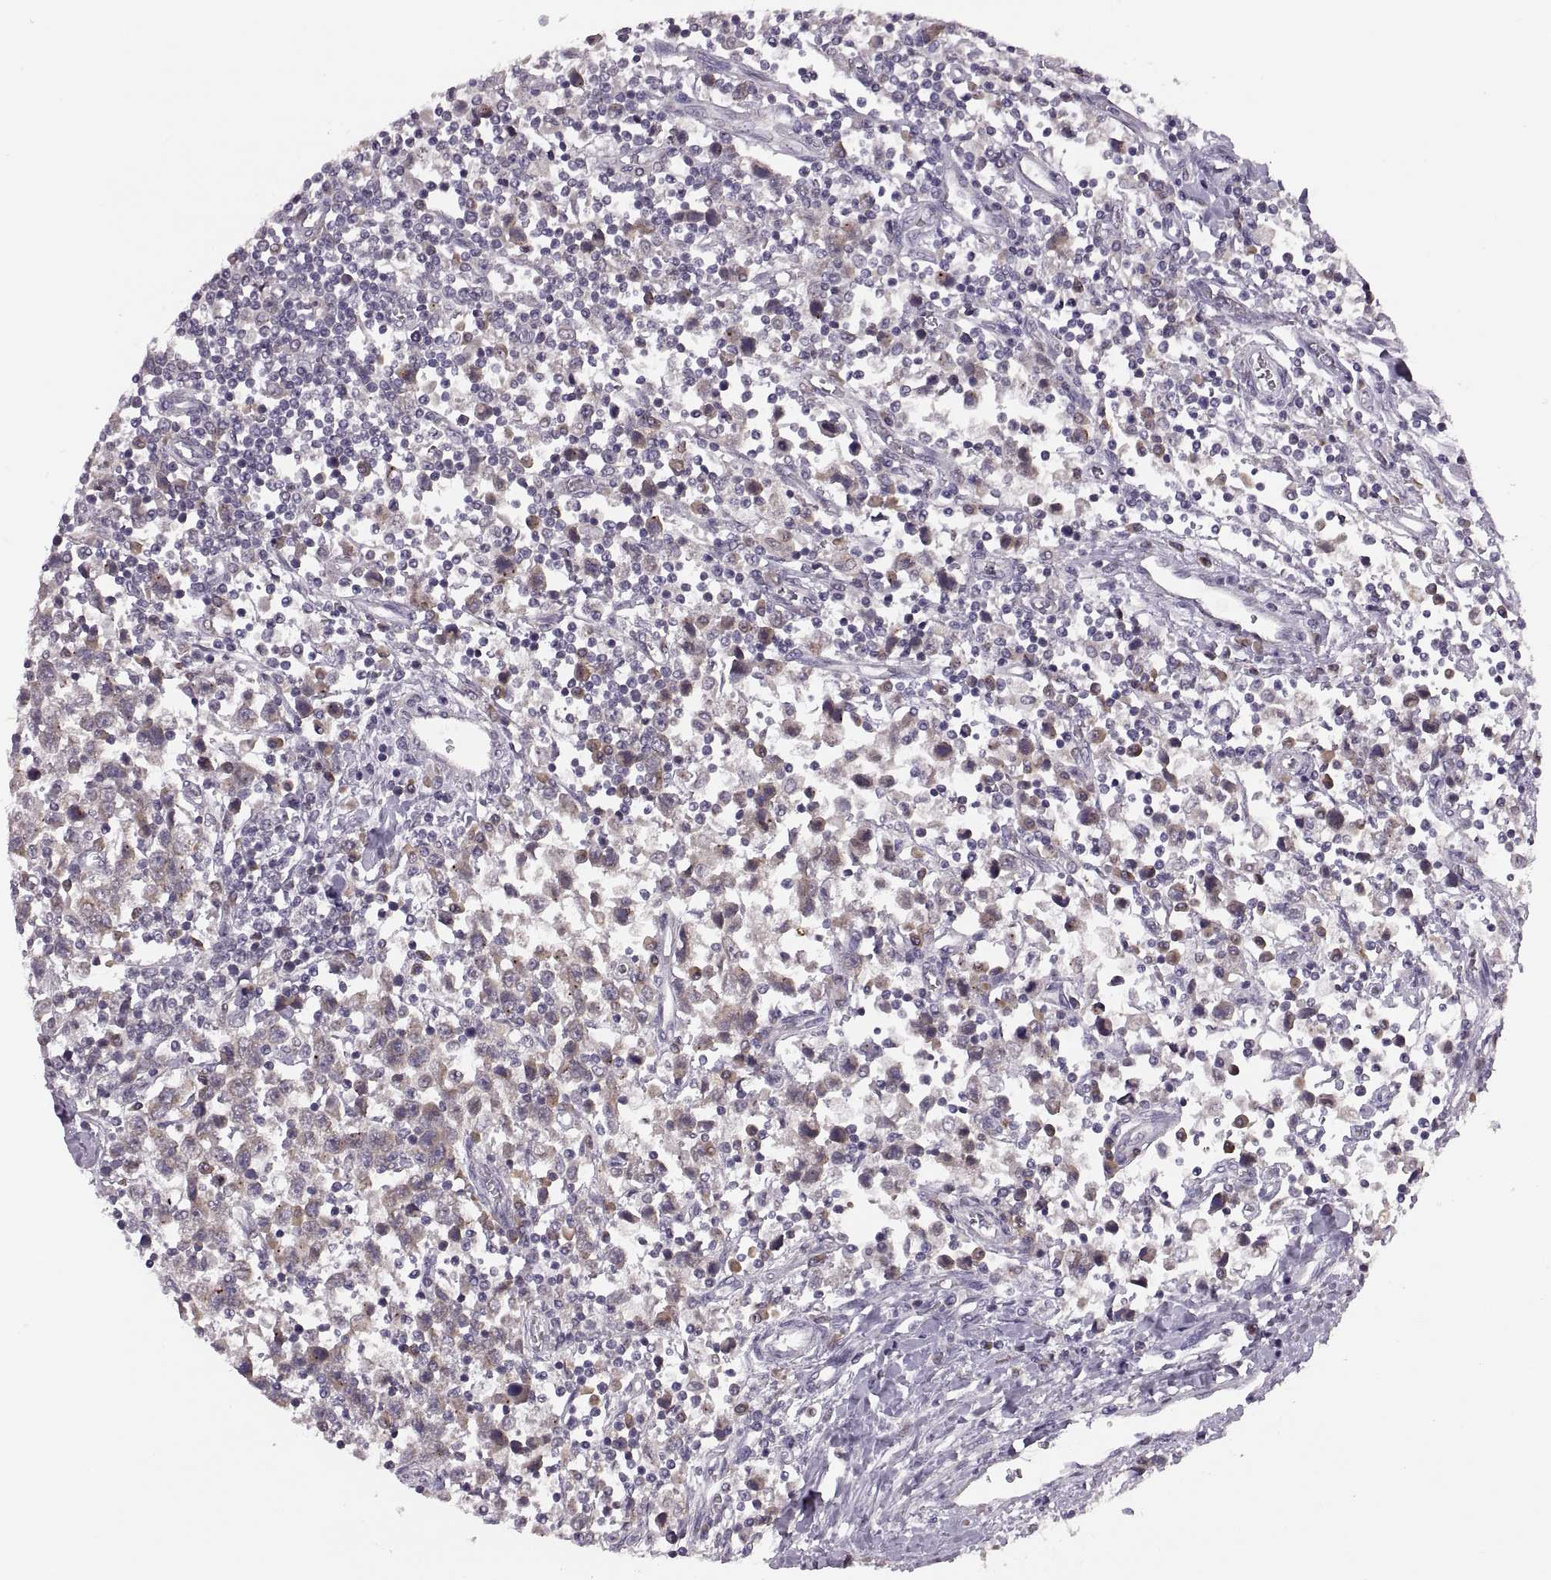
{"staining": {"intensity": "weak", "quantity": "25%-75%", "location": "cytoplasmic/membranous"}, "tissue": "testis cancer", "cell_type": "Tumor cells", "image_type": "cancer", "snomed": [{"axis": "morphology", "description": "Seminoma, NOS"}, {"axis": "topography", "description": "Testis"}], "caption": "DAB immunohistochemical staining of human testis cancer (seminoma) displays weak cytoplasmic/membranous protein staining in approximately 25%-75% of tumor cells.", "gene": "ADH6", "patient": {"sex": "male", "age": 34}}